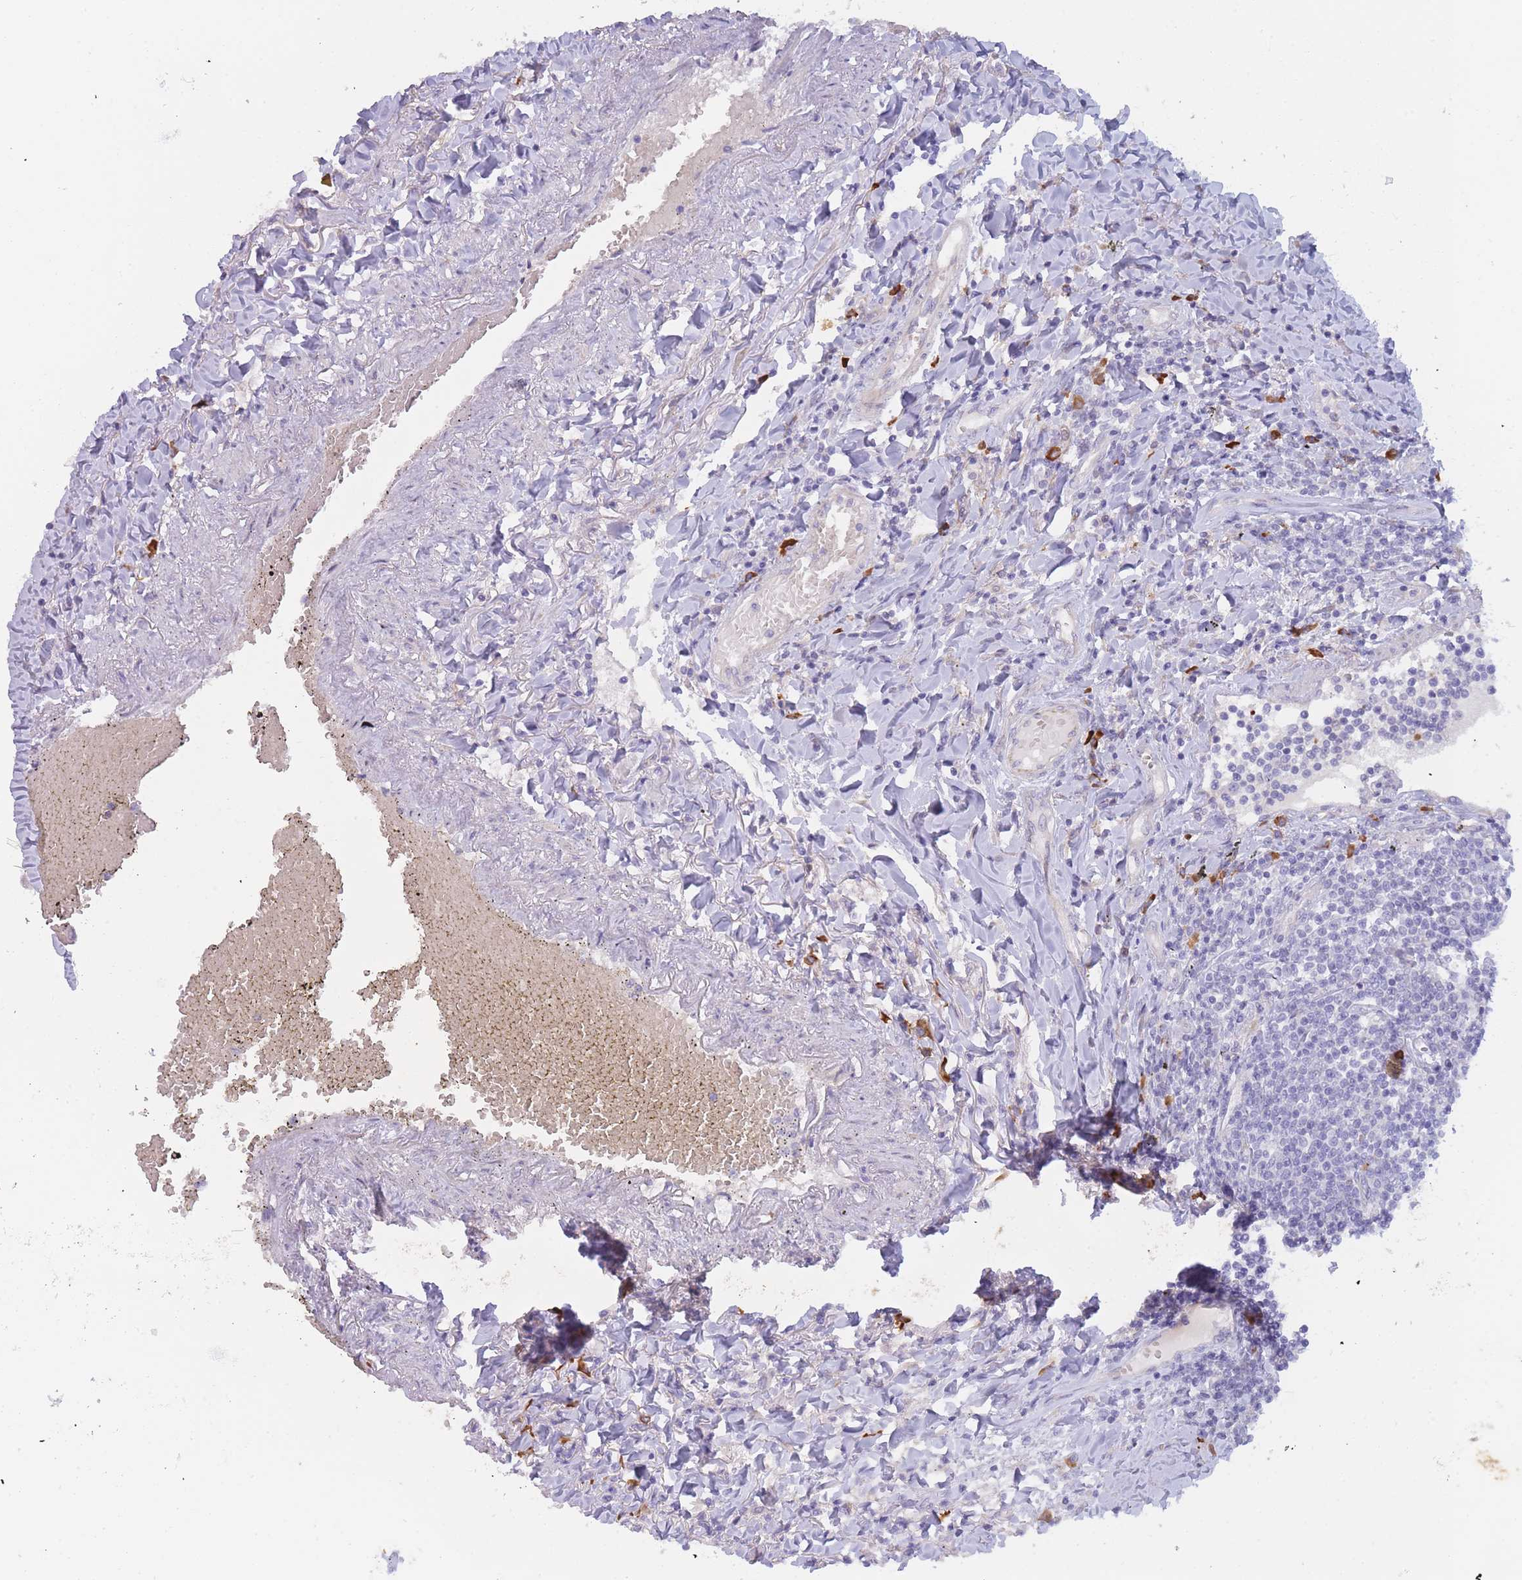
{"staining": {"intensity": "negative", "quantity": "none", "location": "none"}, "tissue": "lymphoma", "cell_type": "Tumor cells", "image_type": "cancer", "snomed": [{"axis": "morphology", "description": "Malignant lymphoma, non-Hodgkin's type, Low grade"}, {"axis": "topography", "description": "Lung"}], "caption": "Micrograph shows no significant protein positivity in tumor cells of malignant lymphoma, non-Hodgkin's type (low-grade).", "gene": "SLC35E4", "patient": {"sex": "female", "age": 71}}